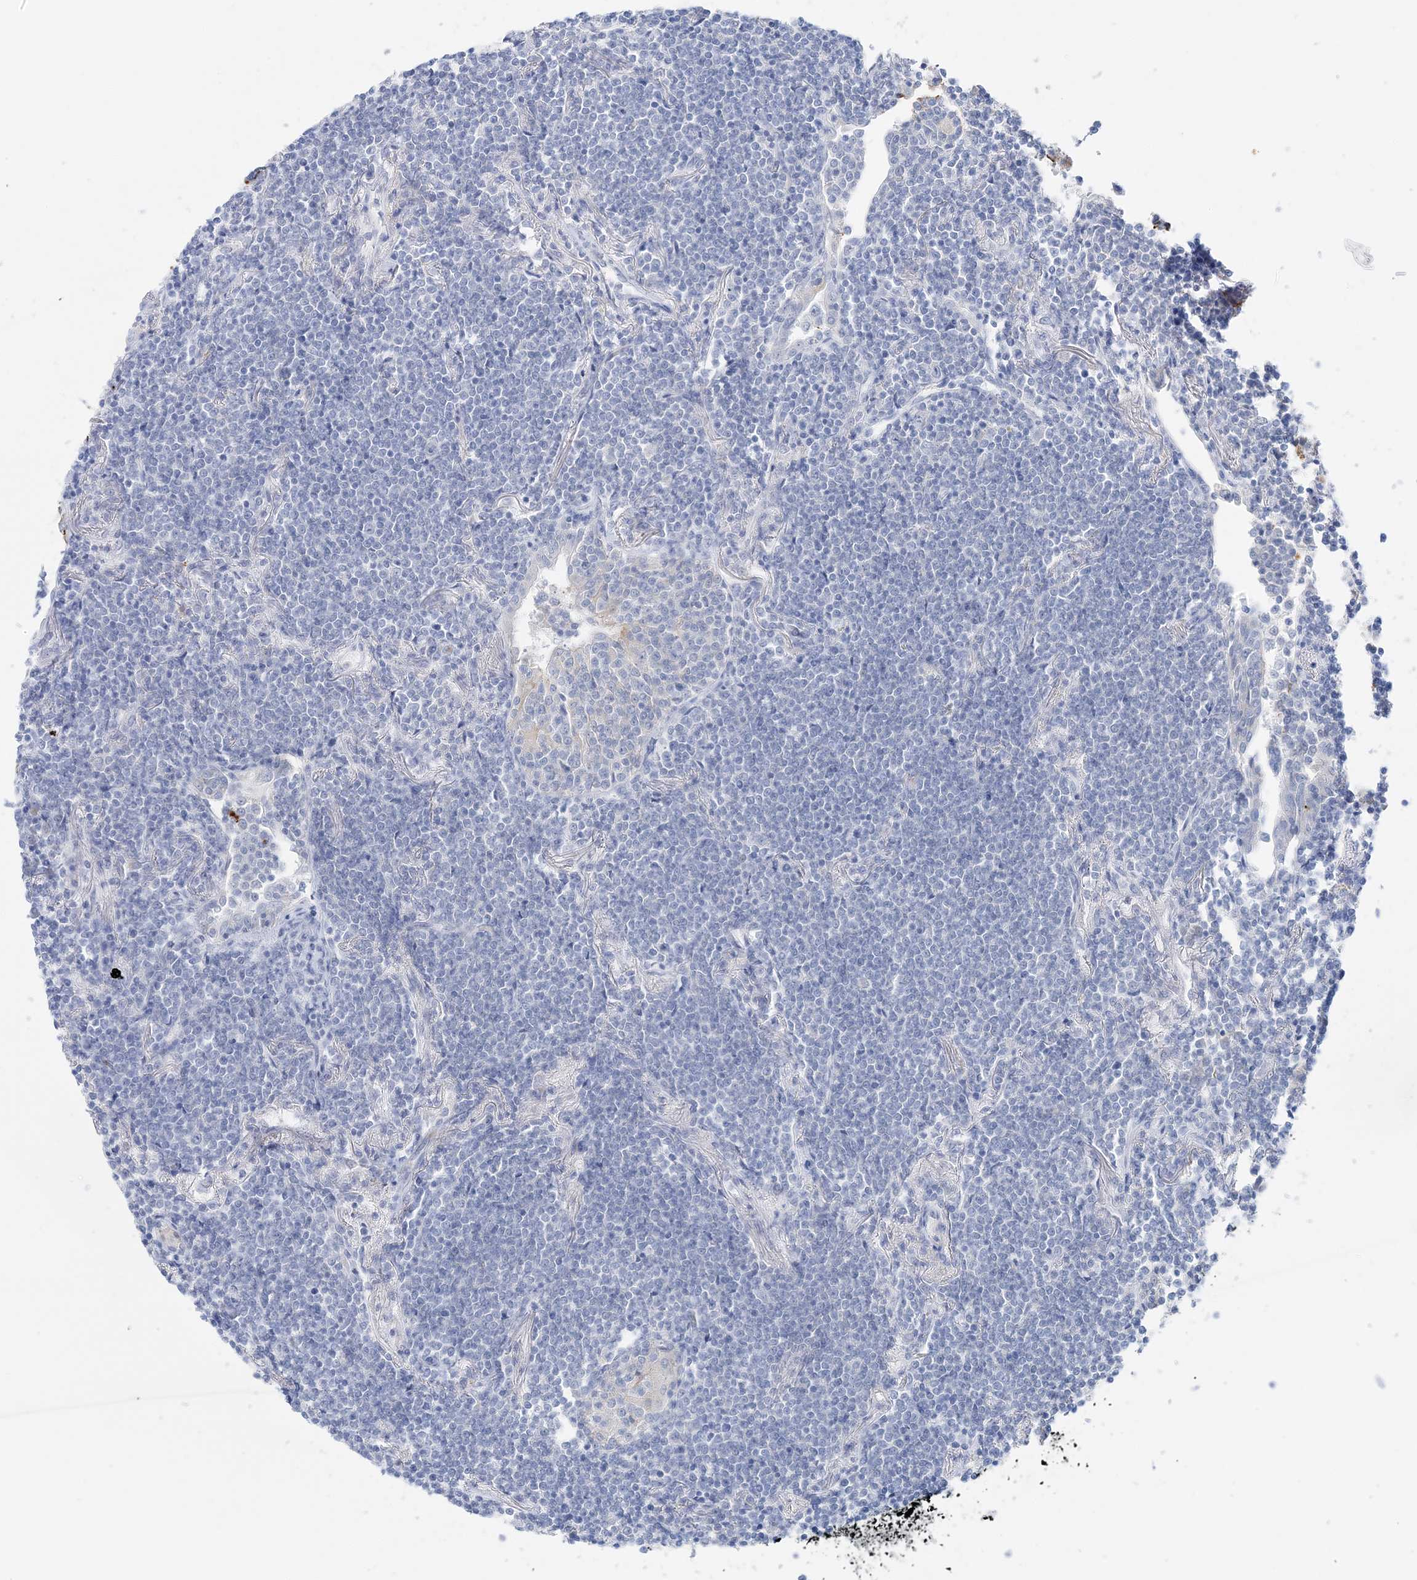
{"staining": {"intensity": "negative", "quantity": "none", "location": "none"}, "tissue": "lymphoma", "cell_type": "Tumor cells", "image_type": "cancer", "snomed": [{"axis": "morphology", "description": "Malignant lymphoma, non-Hodgkin's type, Low grade"}, {"axis": "topography", "description": "Lung"}], "caption": "There is no significant positivity in tumor cells of lymphoma.", "gene": "SLC5A6", "patient": {"sex": "female", "age": 71}}